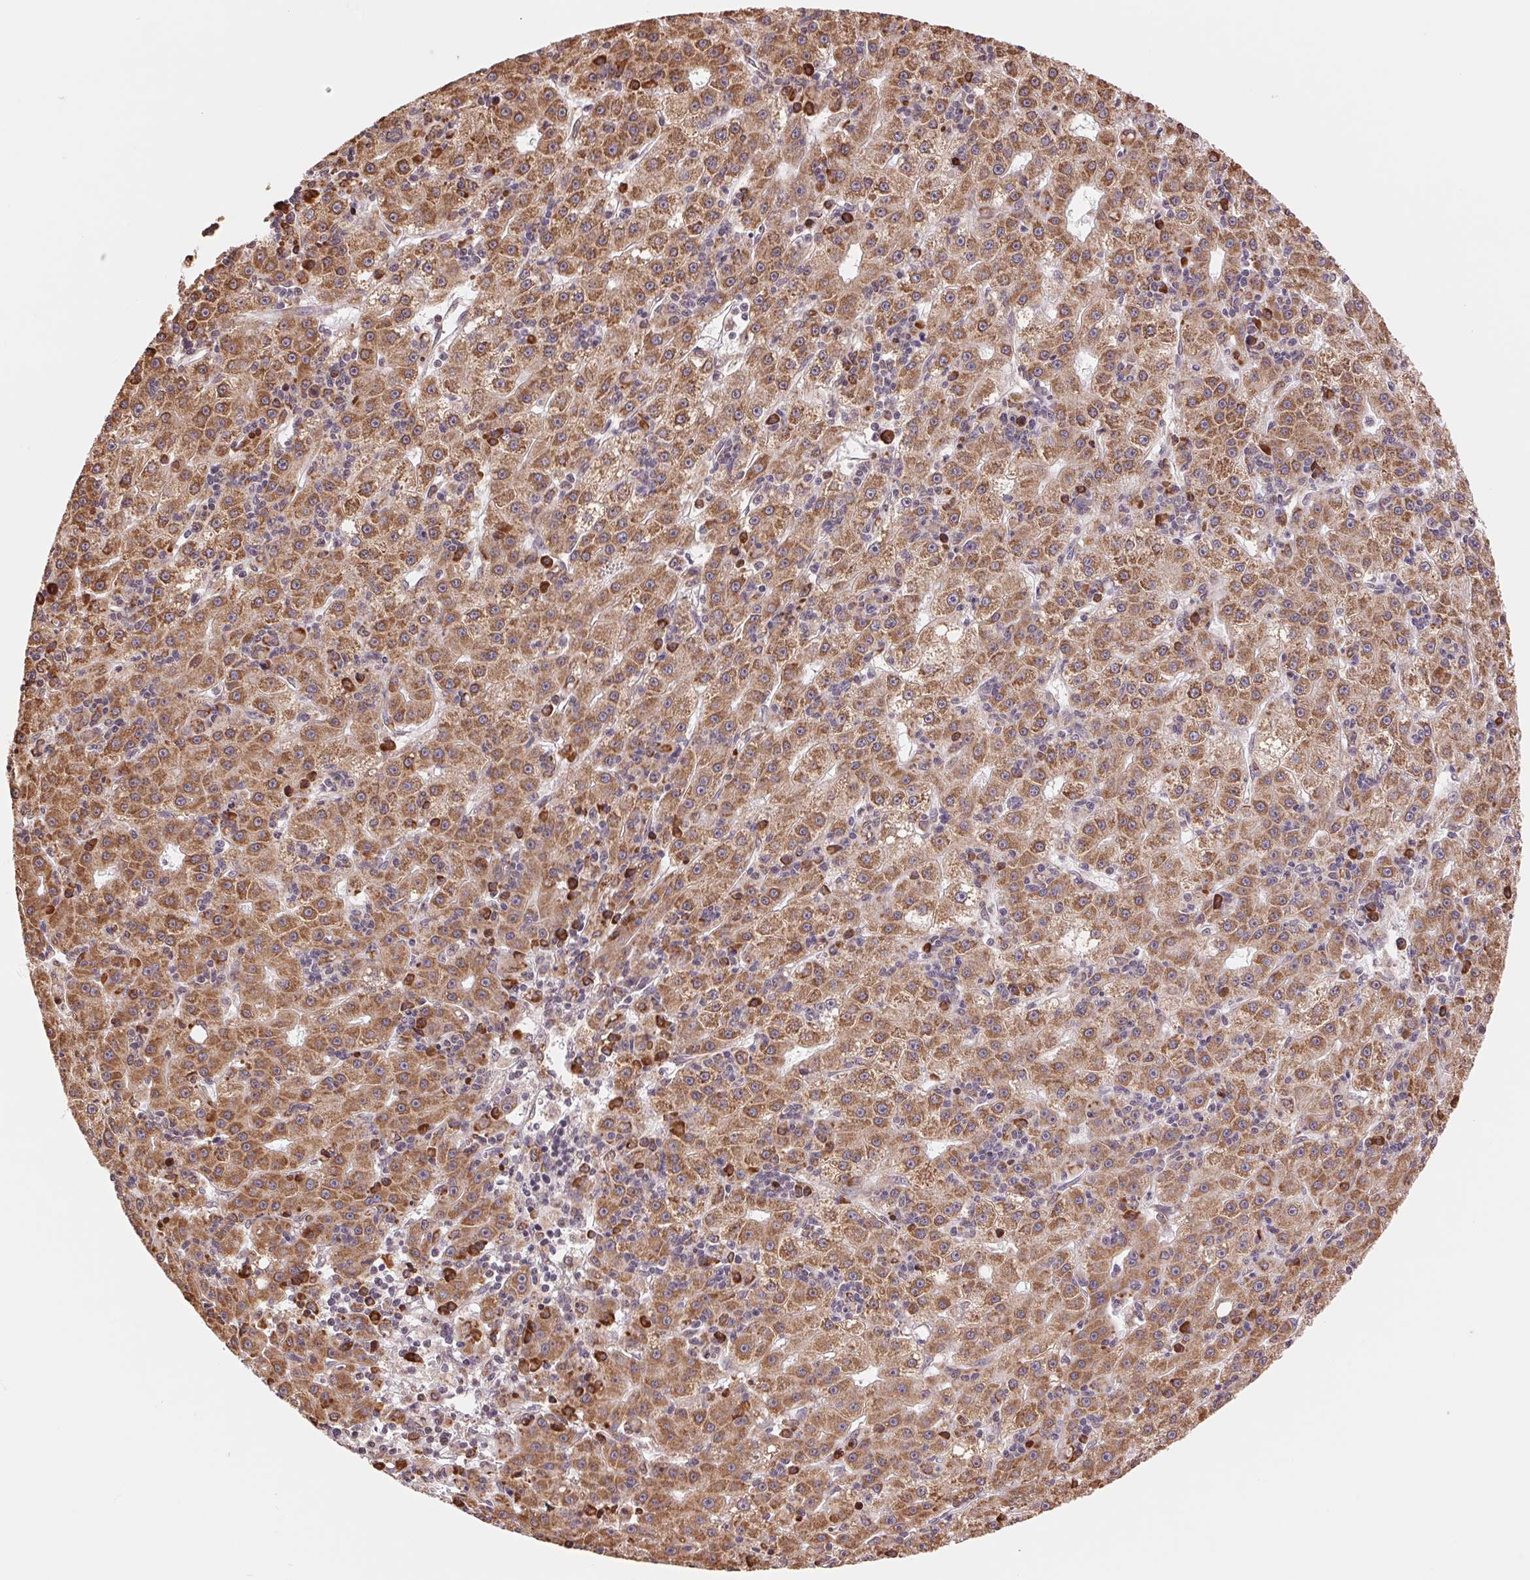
{"staining": {"intensity": "moderate", "quantity": ">75%", "location": "cytoplasmic/membranous"}, "tissue": "liver cancer", "cell_type": "Tumor cells", "image_type": "cancer", "snomed": [{"axis": "morphology", "description": "Carcinoma, Hepatocellular, NOS"}, {"axis": "topography", "description": "Liver"}], "caption": "Immunohistochemical staining of hepatocellular carcinoma (liver) displays moderate cytoplasmic/membranous protein expression in approximately >75% of tumor cells.", "gene": "RPN1", "patient": {"sex": "male", "age": 76}}